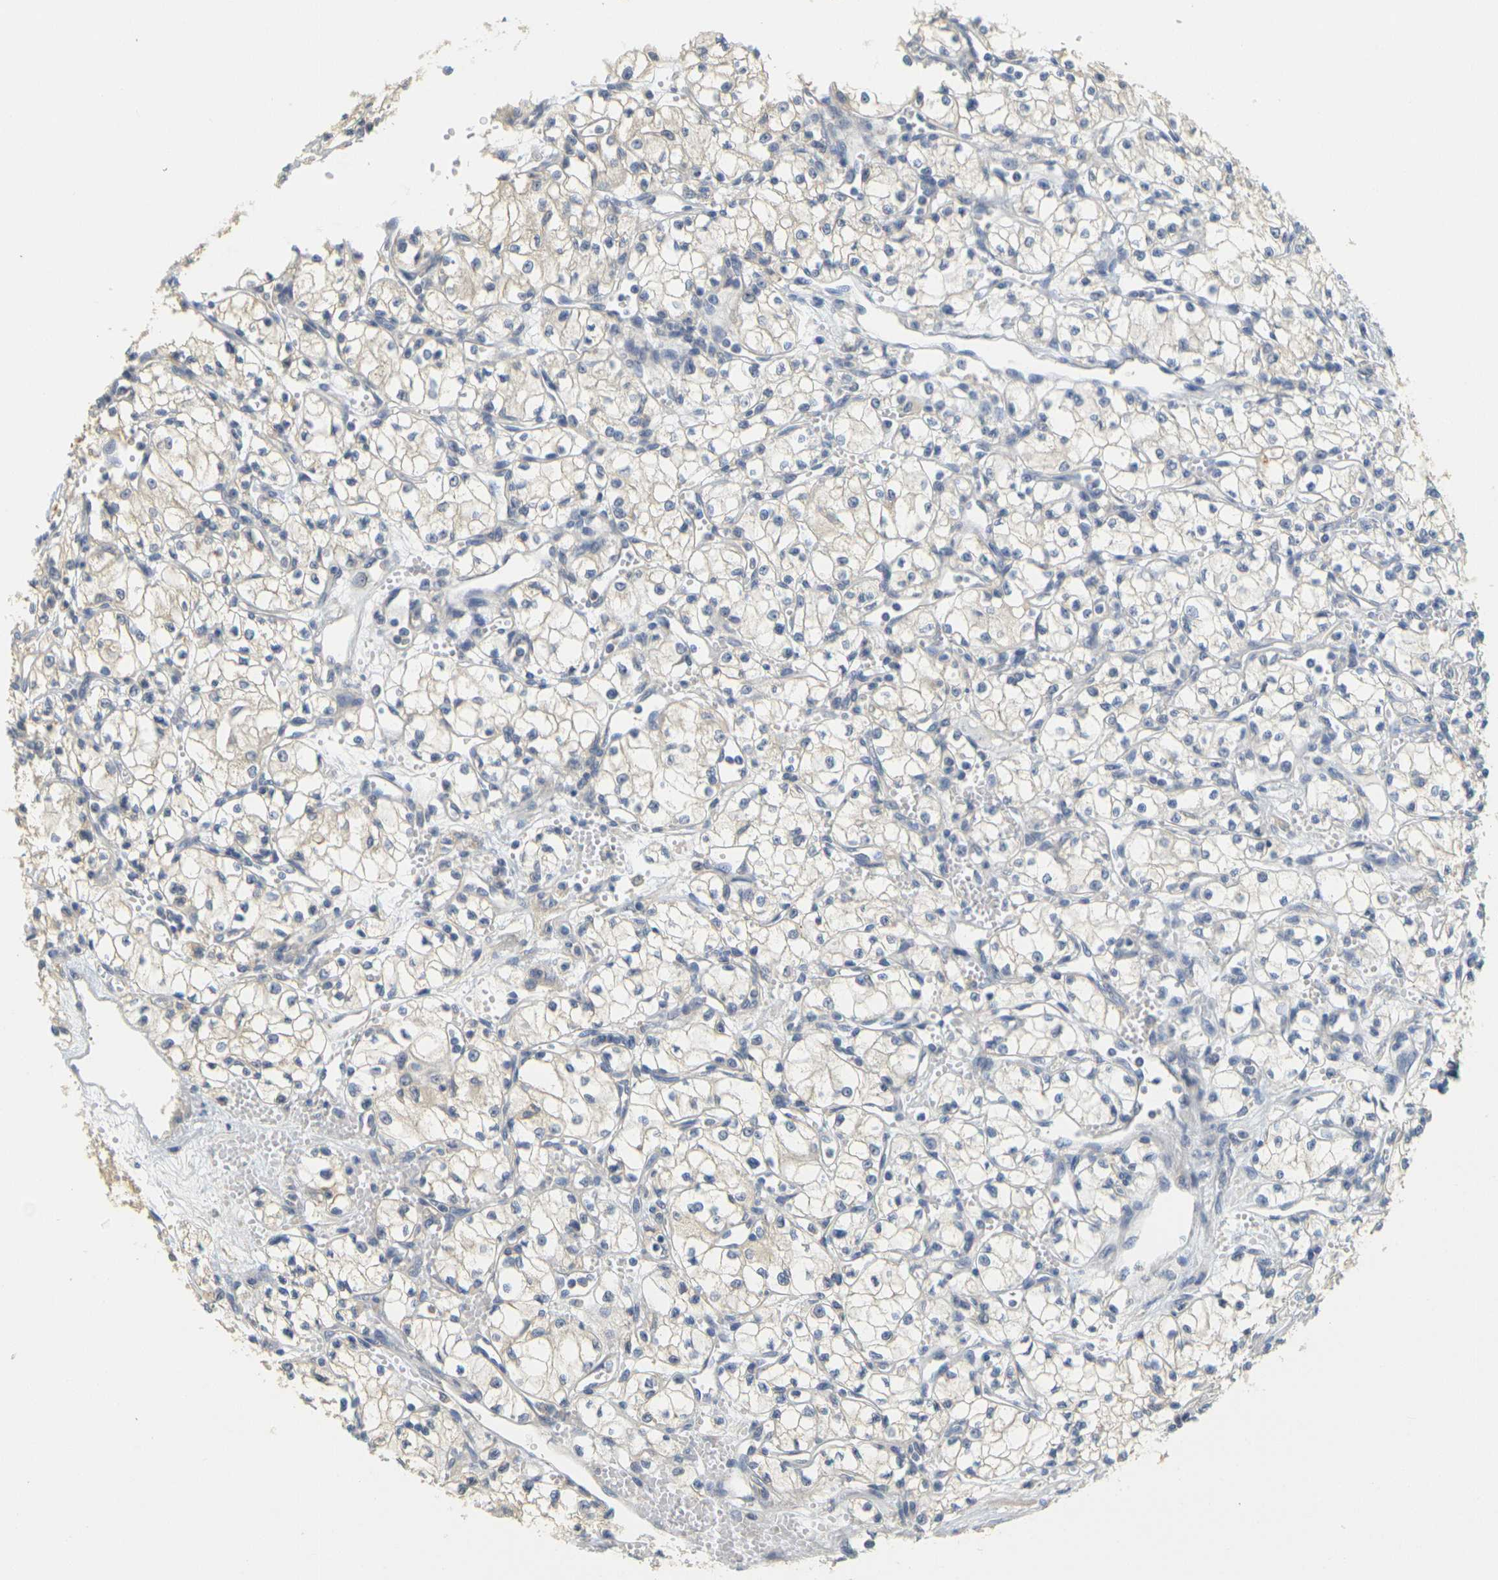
{"staining": {"intensity": "negative", "quantity": "none", "location": "none"}, "tissue": "renal cancer", "cell_type": "Tumor cells", "image_type": "cancer", "snomed": [{"axis": "morphology", "description": "Normal tissue, NOS"}, {"axis": "morphology", "description": "Adenocarcinoma, NOS"}, {"axis": "topography", "description": "Kidney"}], "caption": "DAB immunohistochemical staining of human adenocarcinoma (renal) exhibits no significant staining in tumor cells.", "gene": "GDAP1", "patient": {"sex": "male", "age": 59}}